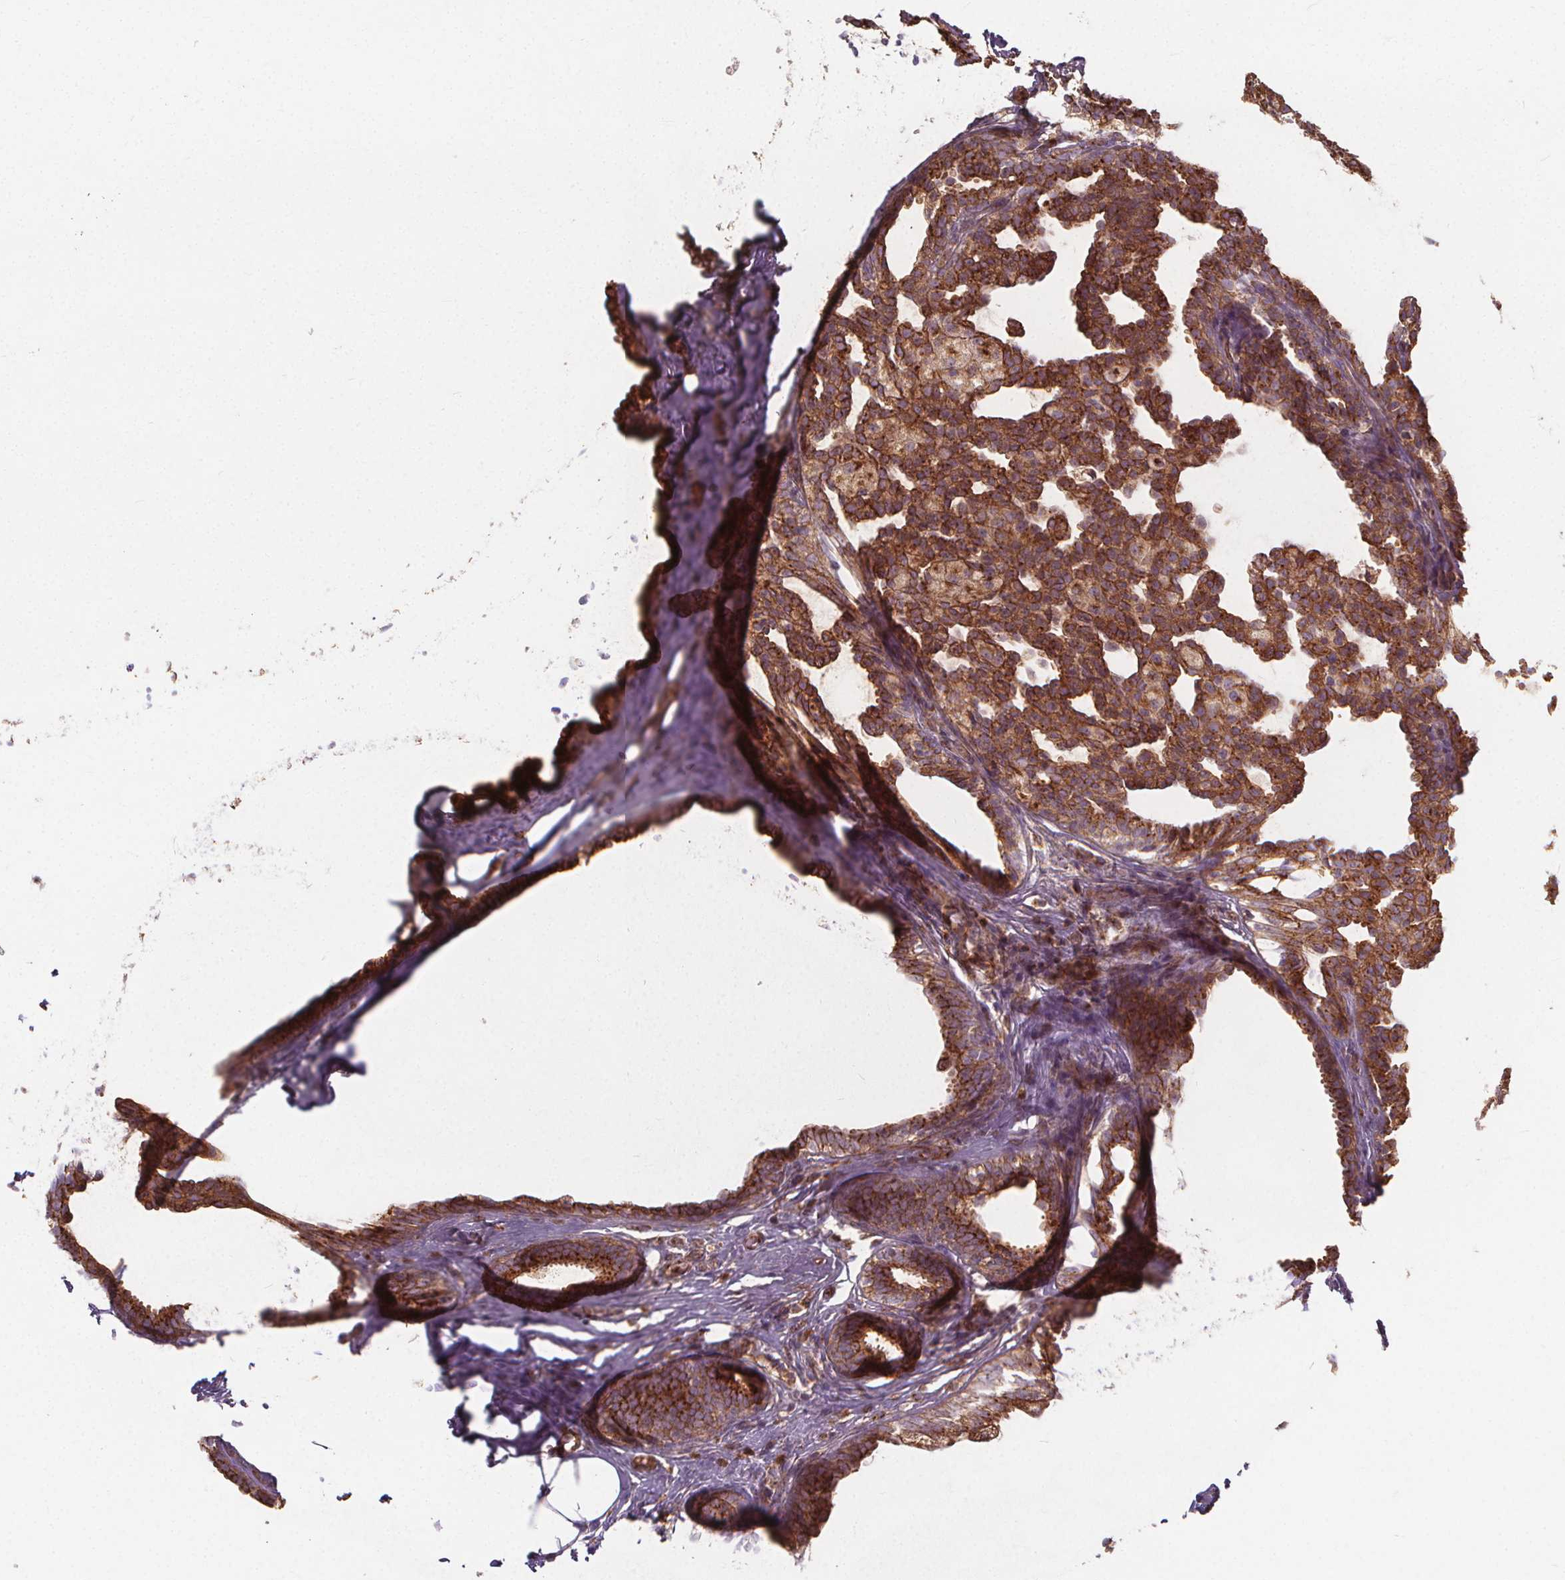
{"staining": {"intensity": "moderate", "quantity": ">75%", "location": "cytoplasmic/membranous"}, "tissue": "breast cancer", "cell_type": "Tumor cells", "image_type": "cancer", "snomed": [{"axis": "morphology", "description": "Duct carcinoma"}, {"axis": "topography", "description": "Breast"}], "caption": "The immunohistochemical stain shows moderate cytoplasmic/membranous positivity in tumor cells of intraductal carcinoma (breast) tissue. The protein is shown in brown color, while the nuclei are stained blue.", "gene": "CLINT1", "patient": {"sex": "female", "age": 59}}